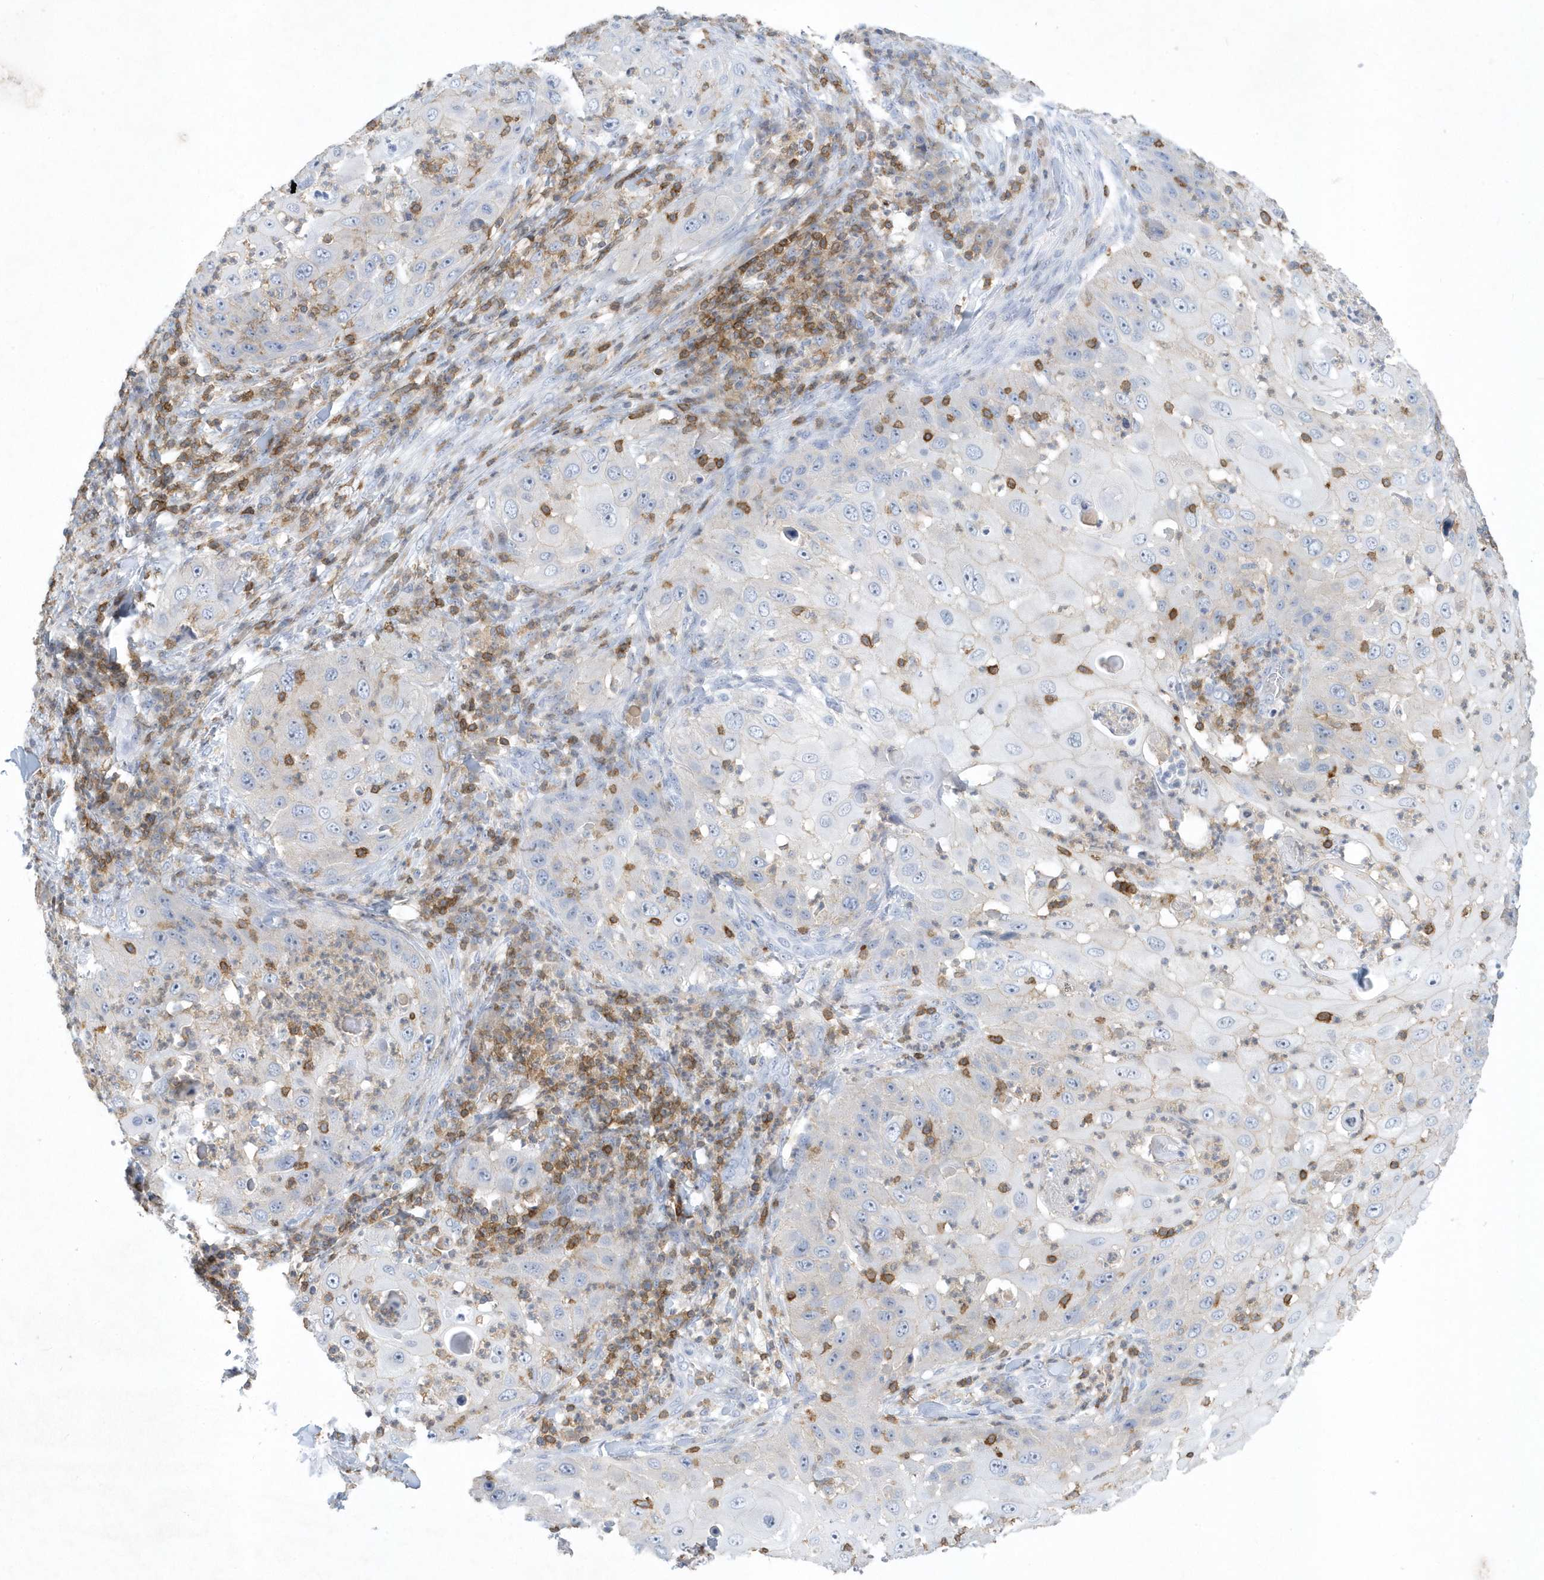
{"staining": {"intensity": "negative", "quantity": "none", "location": "none"}, "tissue": "skin cancer", "cell_type": "Tumor cells", "image_type": "cancer", "snomed": [{"axis": "morphology", "description": "Squamous cell carcinoma, NOS"}, {"axis": "topography", "description": "Skin"}], "caption": "Image shows no protein positivity in tumor cells of squamous cell carcinoma (skin) tissue.", "gene": "PSD4", "patient": {"sex": "female", "age": 44}}